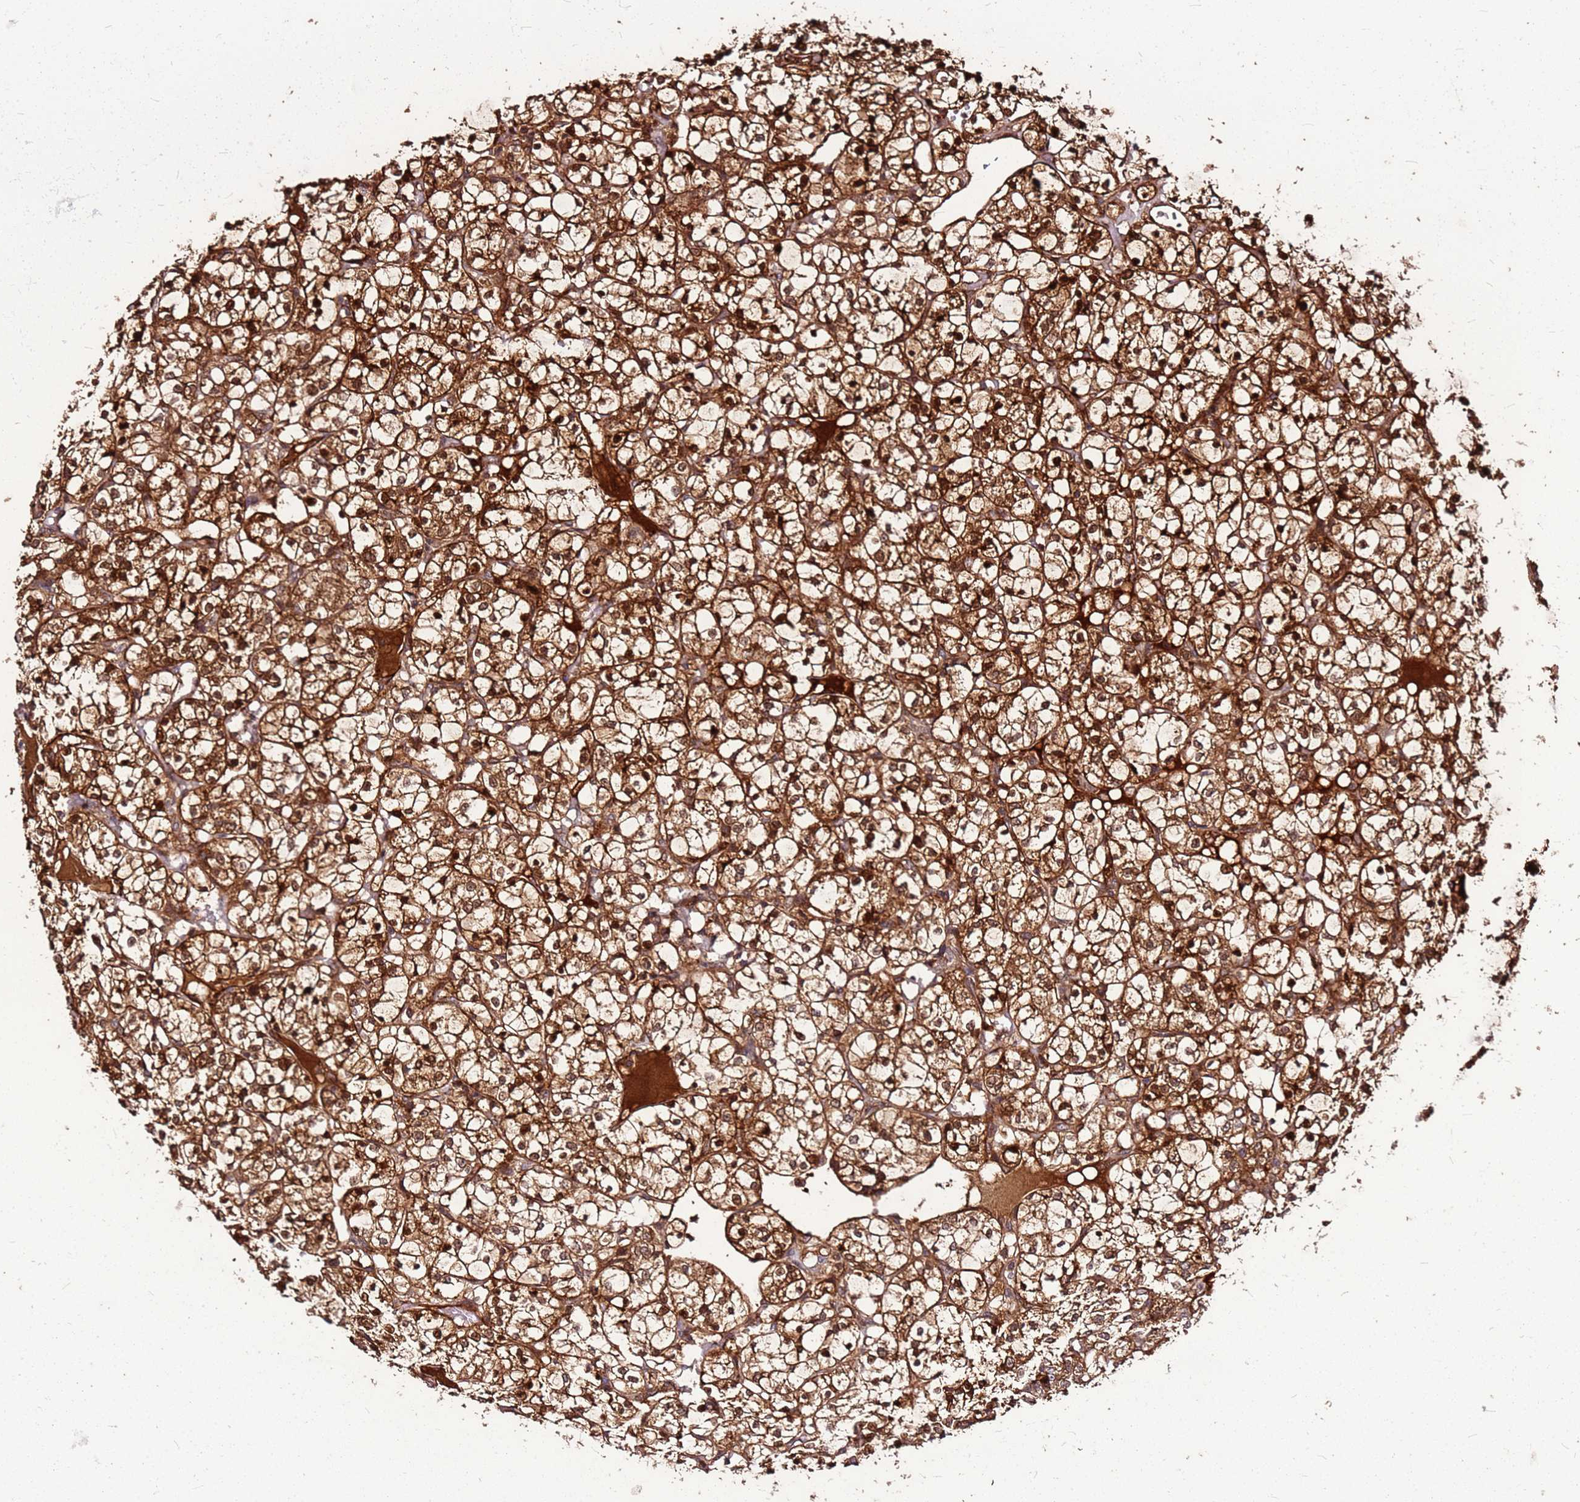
{"staining": {"intensity": "strong", "quantity": ">75%", "location": "cytoplasmic/membranous,nuclear"}, "tissue": "renal cancer", "cell_type": "Tumor cells", "image_type": "cancer", "snomed": [{"axis": "morphology", "description": "Adenocarcinoma, NOS"}, {"axis": "topography", "description": "Kidney"}], "caption": "Renal cancer (adenocarcinoma) stained with a brown dye displays strong cytoplasmic/membranous and nuclear positive staining in approximately >75% of tumor cells.", "gene": "LYPLAL1", "patient": {"sex": "female", "age": 69}}